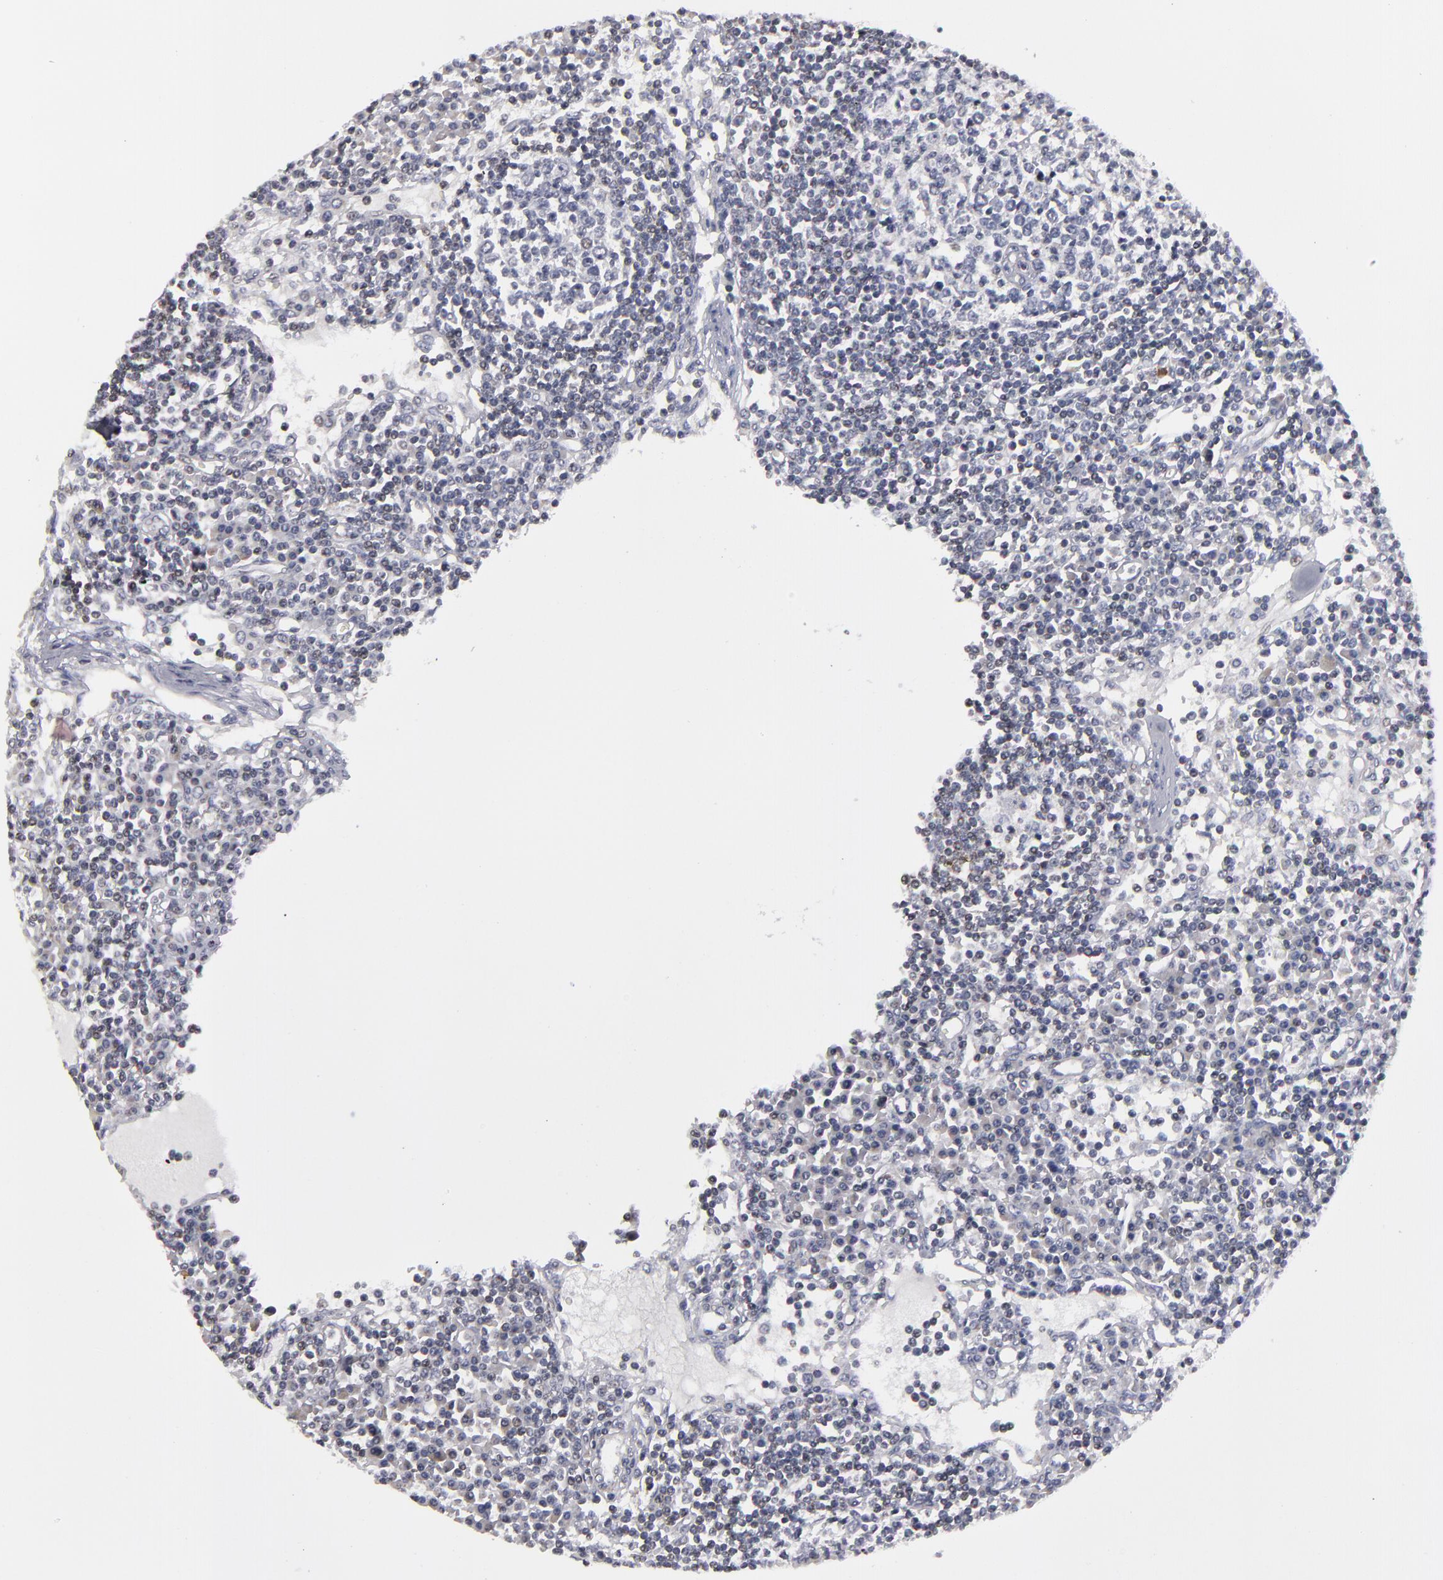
{"staining": {"intensity": "negative", "quantity": "none", "location": "none"}, "tissue": "lymph node", "cell_type": "Germinal center cells", "image_type": "normal", "snomed": [{"axis": "morphology", "description": "Normal tissue, NOS"}, {"axis": "topography", "description": "Lymph node"}], "caption": "The immunohistochemistry (IHC) image has no significant expression in germinal center cells of lymph node. The staining was performed using DAB (3,3'-diaminobenzidine) to visualize the protein expression in brown, while the nuclei were stained in blue with hematoxylin (Magnification: 20x).", "gene": "ODF2", "patient": {"sex": "female", "age": 62}}